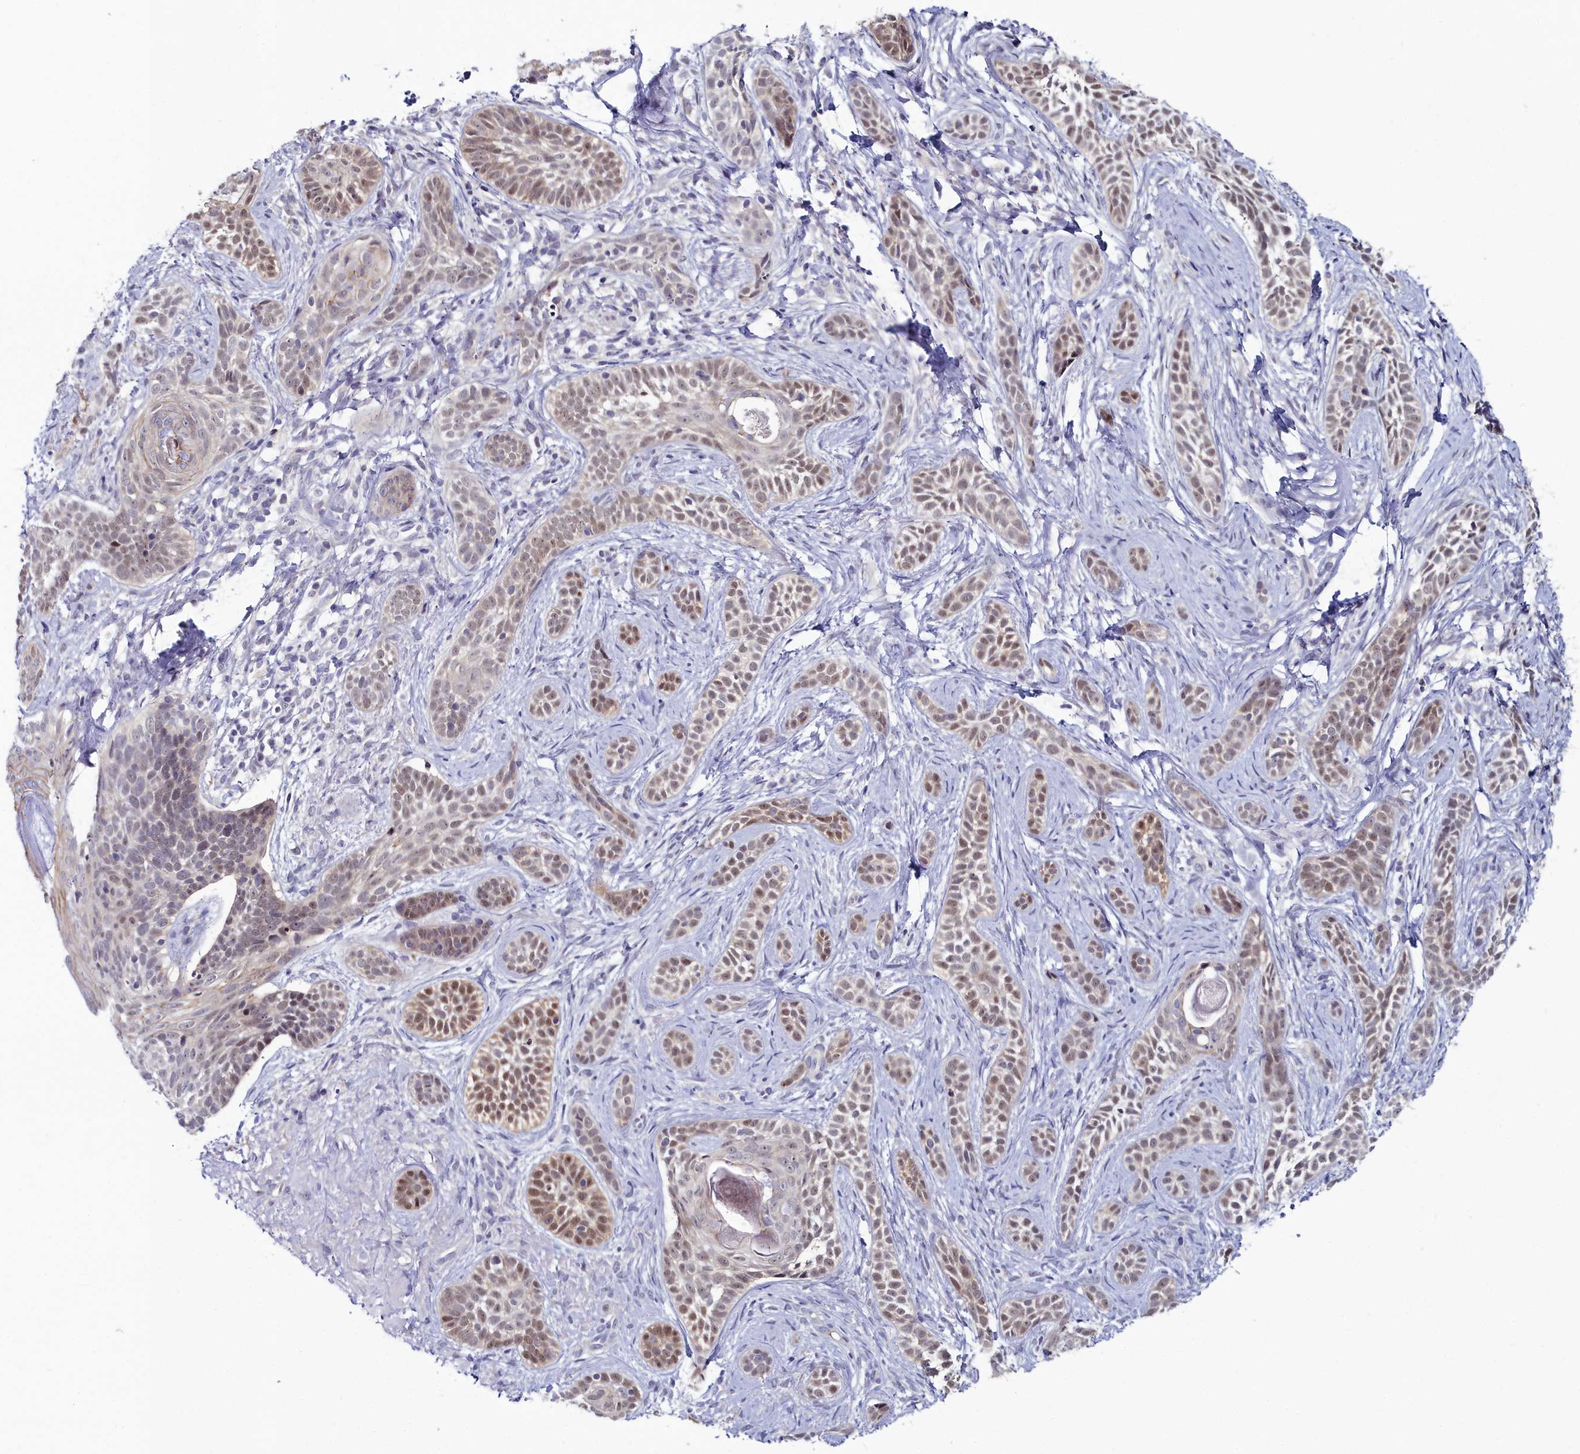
{"staining": {"intensity": "moderate", "quantity": "25%-75%", "location": "nuclear"}, "tissue": "skin cancer", "cell_type": "Tumor cells", "image_type": "cancer", "snomed": [{"axis": "morphology", "description": "Basal cell carcinoma"}, {"axis": "topography", "description": "Skin"}], "caption": "A medium amount of moderate nuclear expression is present in approximately 25%-75% of tumor cells in skin cancer (basal cell carcinoma) tissue. The protein is stained brown, and the nuclei are stained in blue (DAB IHC with brightfield microscopy, high magnification).", "gene": "KCTD18", "patient": {"sex": "male", "age": 71}}